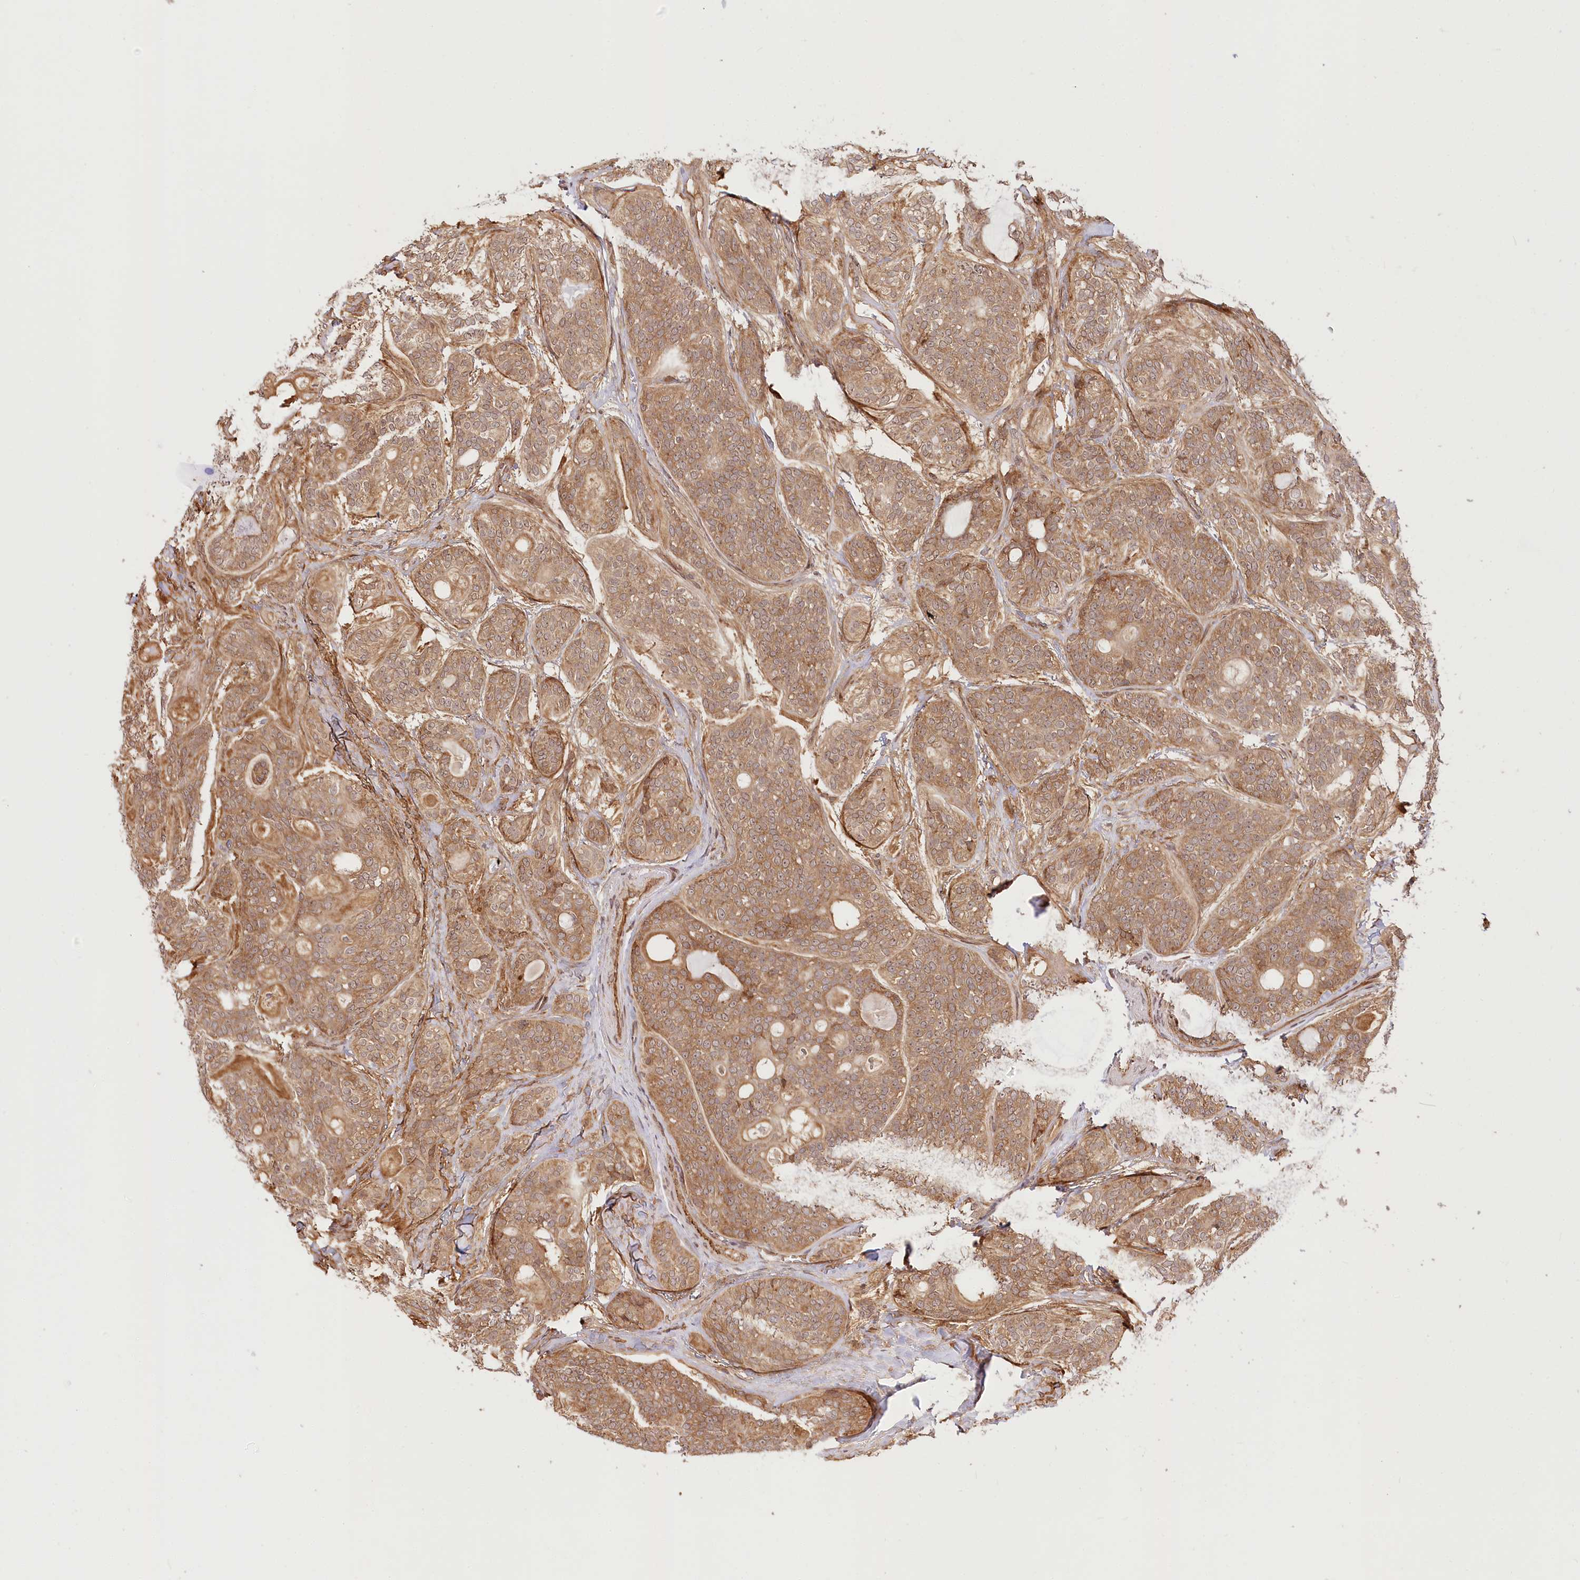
{"staining": {"intensity": "strong", "quantity": ">75%", "location": "cytoplasmic/membranous,nuclear"}, "tissue": "head and neck cancer", "cell_type": "Tumor cells", "image_type": "cancer", "snomed": [{"axis": "morphology", "description": "Adenocarcinoma, NOS"}, {"axis": "topography", "description": "Head-Neck"}], "caption": "IHC photomicrograph of neoplastic tissue: human adenocarcinoma (head and neck) stained using immunohistochemistry (IHC) displays high levels of strong protein expression localized specifically in the cytoplasmic/membranous and nuclear of tumor cells, appearing as a cytoplasmic/membranous and nuclear brown color.", "gene": "CEP70", "patient": {"sex": "male", "age": 66}}